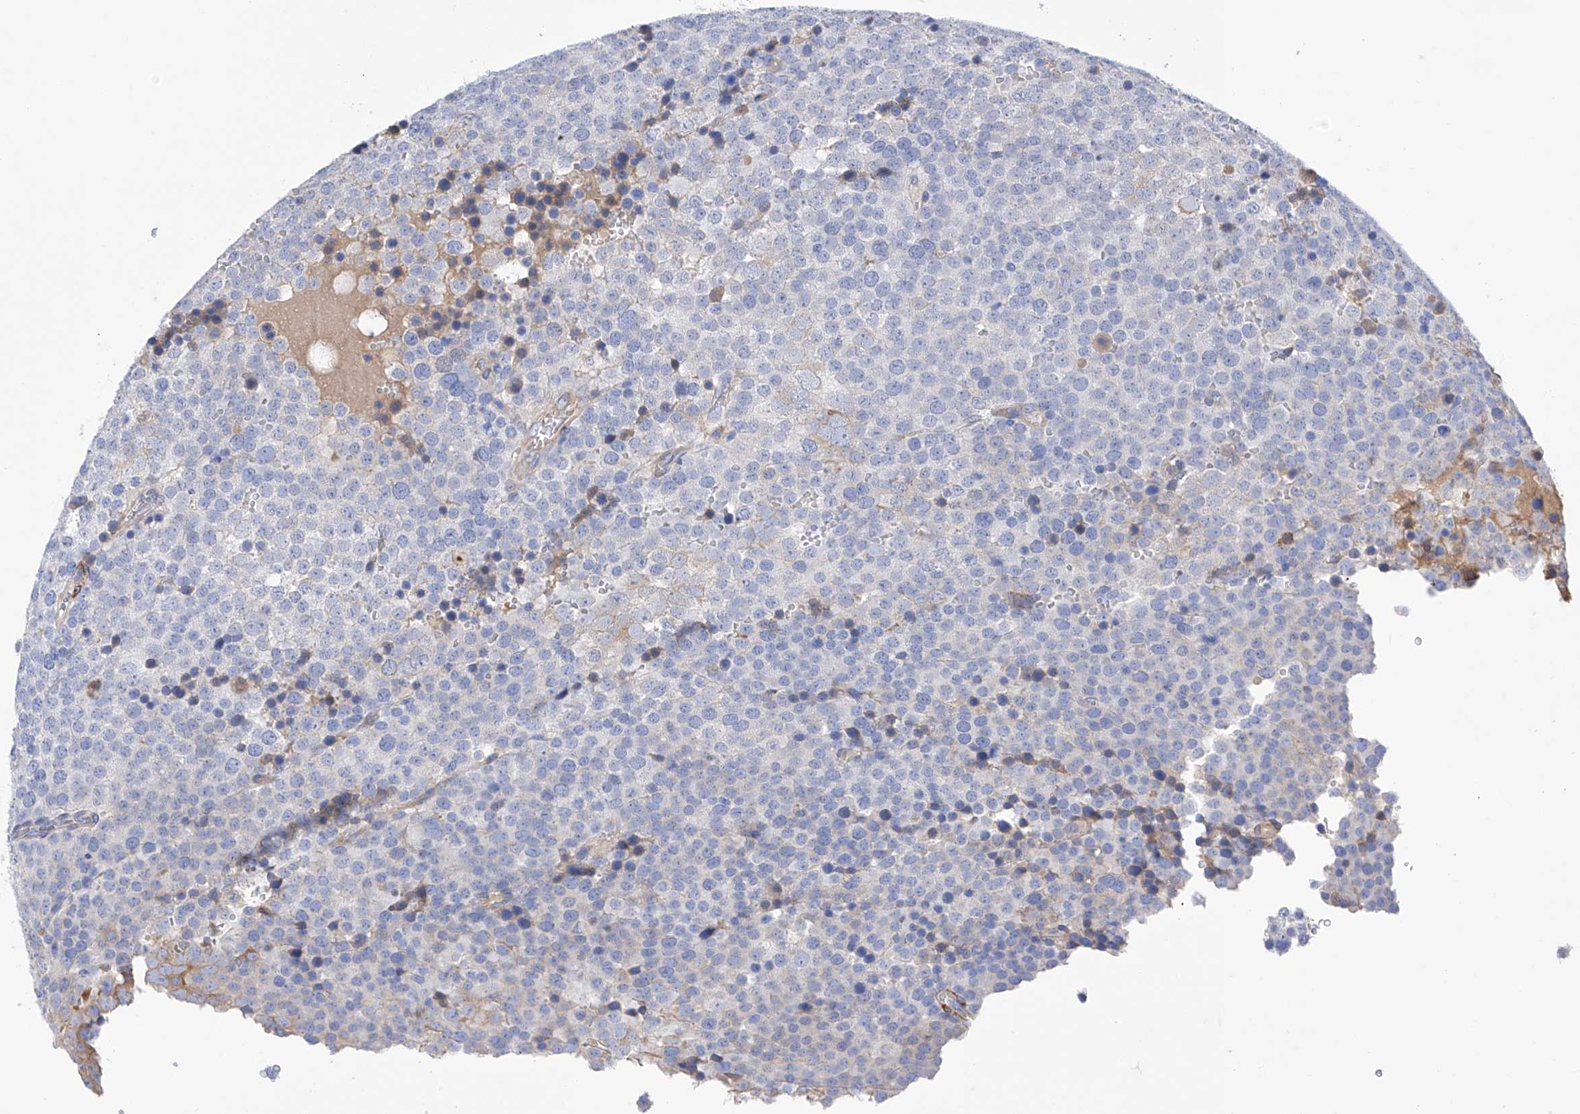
{"staining": {"intensity": "negative", "quantity": "none", "location": "none"}, "tissue": "testis cancer", "cell_type": "Tumor cells", "image_type": "cancer", "snomed": [{"axis": "morphology", "description": "Seminoma, NOS"}, {"axis": "topography", "description": "Testis"}], "caption": "IHC of human testis cancer (seminoma) reveals no expression in tumor cells.", "gene": "PDIA5", "patient": {"sex": "male", "age": 71}}